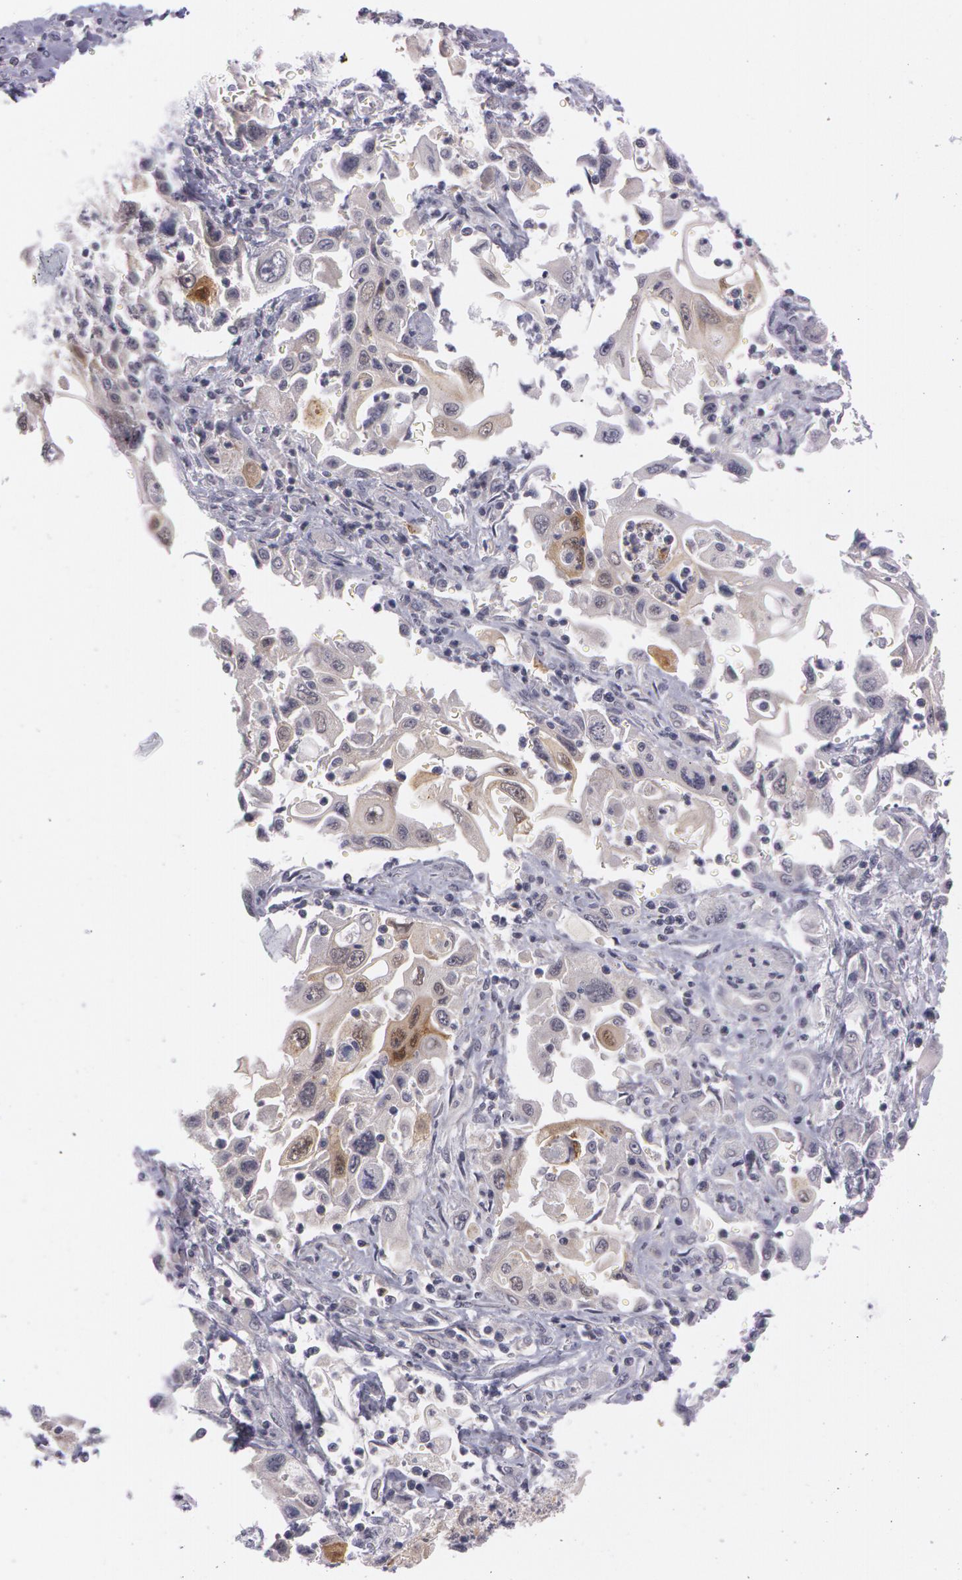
{"staining": {"intensity": "weak", "quantity": "<25%", "location": "cytoplasmic/membranous"}, "tissue": "pancreatic cancer", "cell_type": "Tumor cells", "image_type": "cancer", "snomed": [{"axis": "morphology", "description": "Adenocarcinoma, NOS"}, {"axis": "topography", "description": "Pancreas"}], "caption": "DAB immunohistochemical staining of pancreatic cancer (adenocarcinoma) demonstrates no significant expression in tumor cells.", "gene": "IL1RN", "patient": {"sex": "male", "age": 70}}